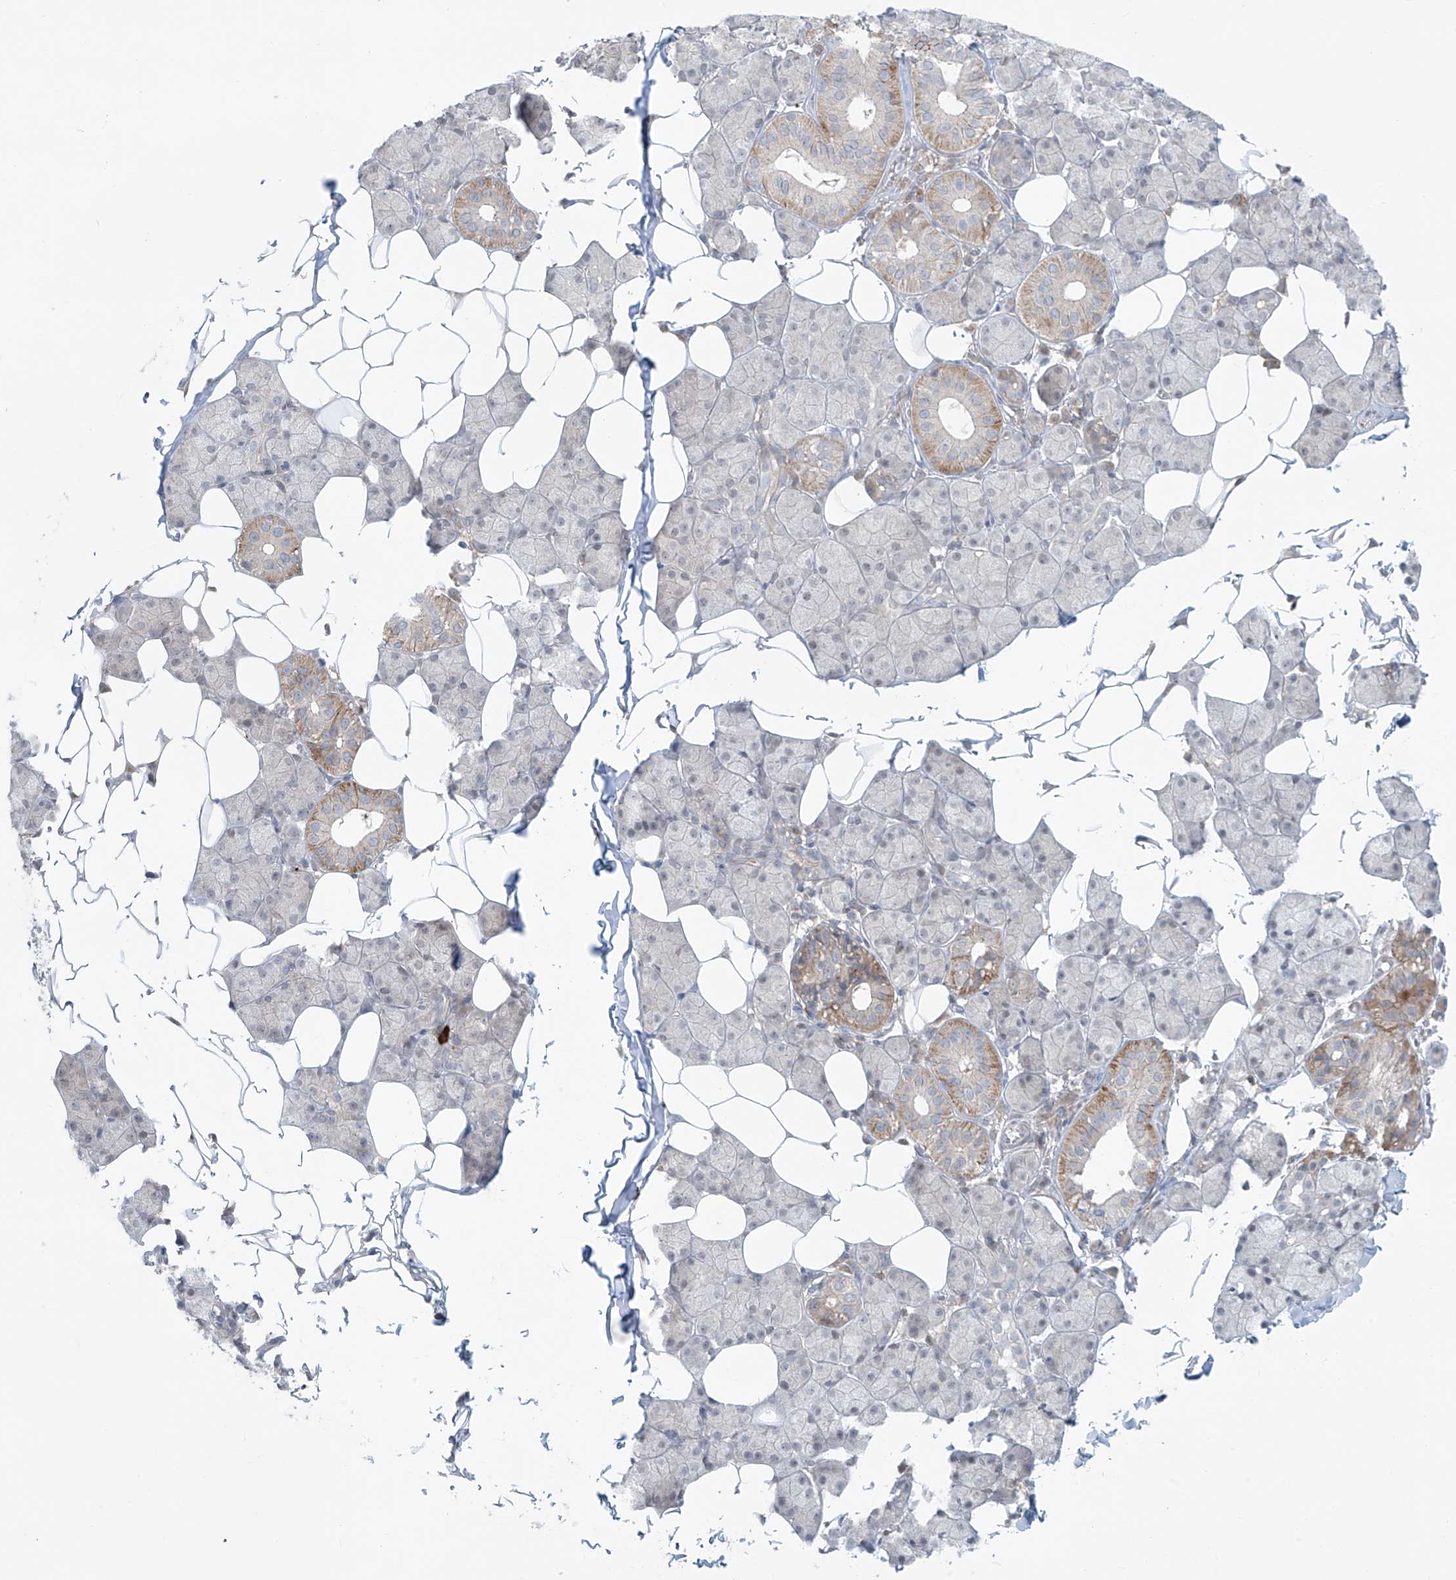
{"staining": {"intensity": "moderate", "quantity": "<25%", "location": "cytoplasmic/membranous"}, "tissue": "salivary gland", "cell_type": "Glandular cells", "image_type": "normal", "snomed": [{"axis": "morphology", "description": "Normal tissue, NOS"}, {"axis": "topography", "description": "Salivary gland"}], "caption": "Immunohistochemical staining of normal human salivary gland exhibits <25% levels of moderate cytoplasmic/membranous protein positivity in about <25% of glandular cells. (brown staining indicates protein expression, while blue staining denotes nuclei).", "gene": "PPAT", "patient": {"sex": "female", "age": 33}}